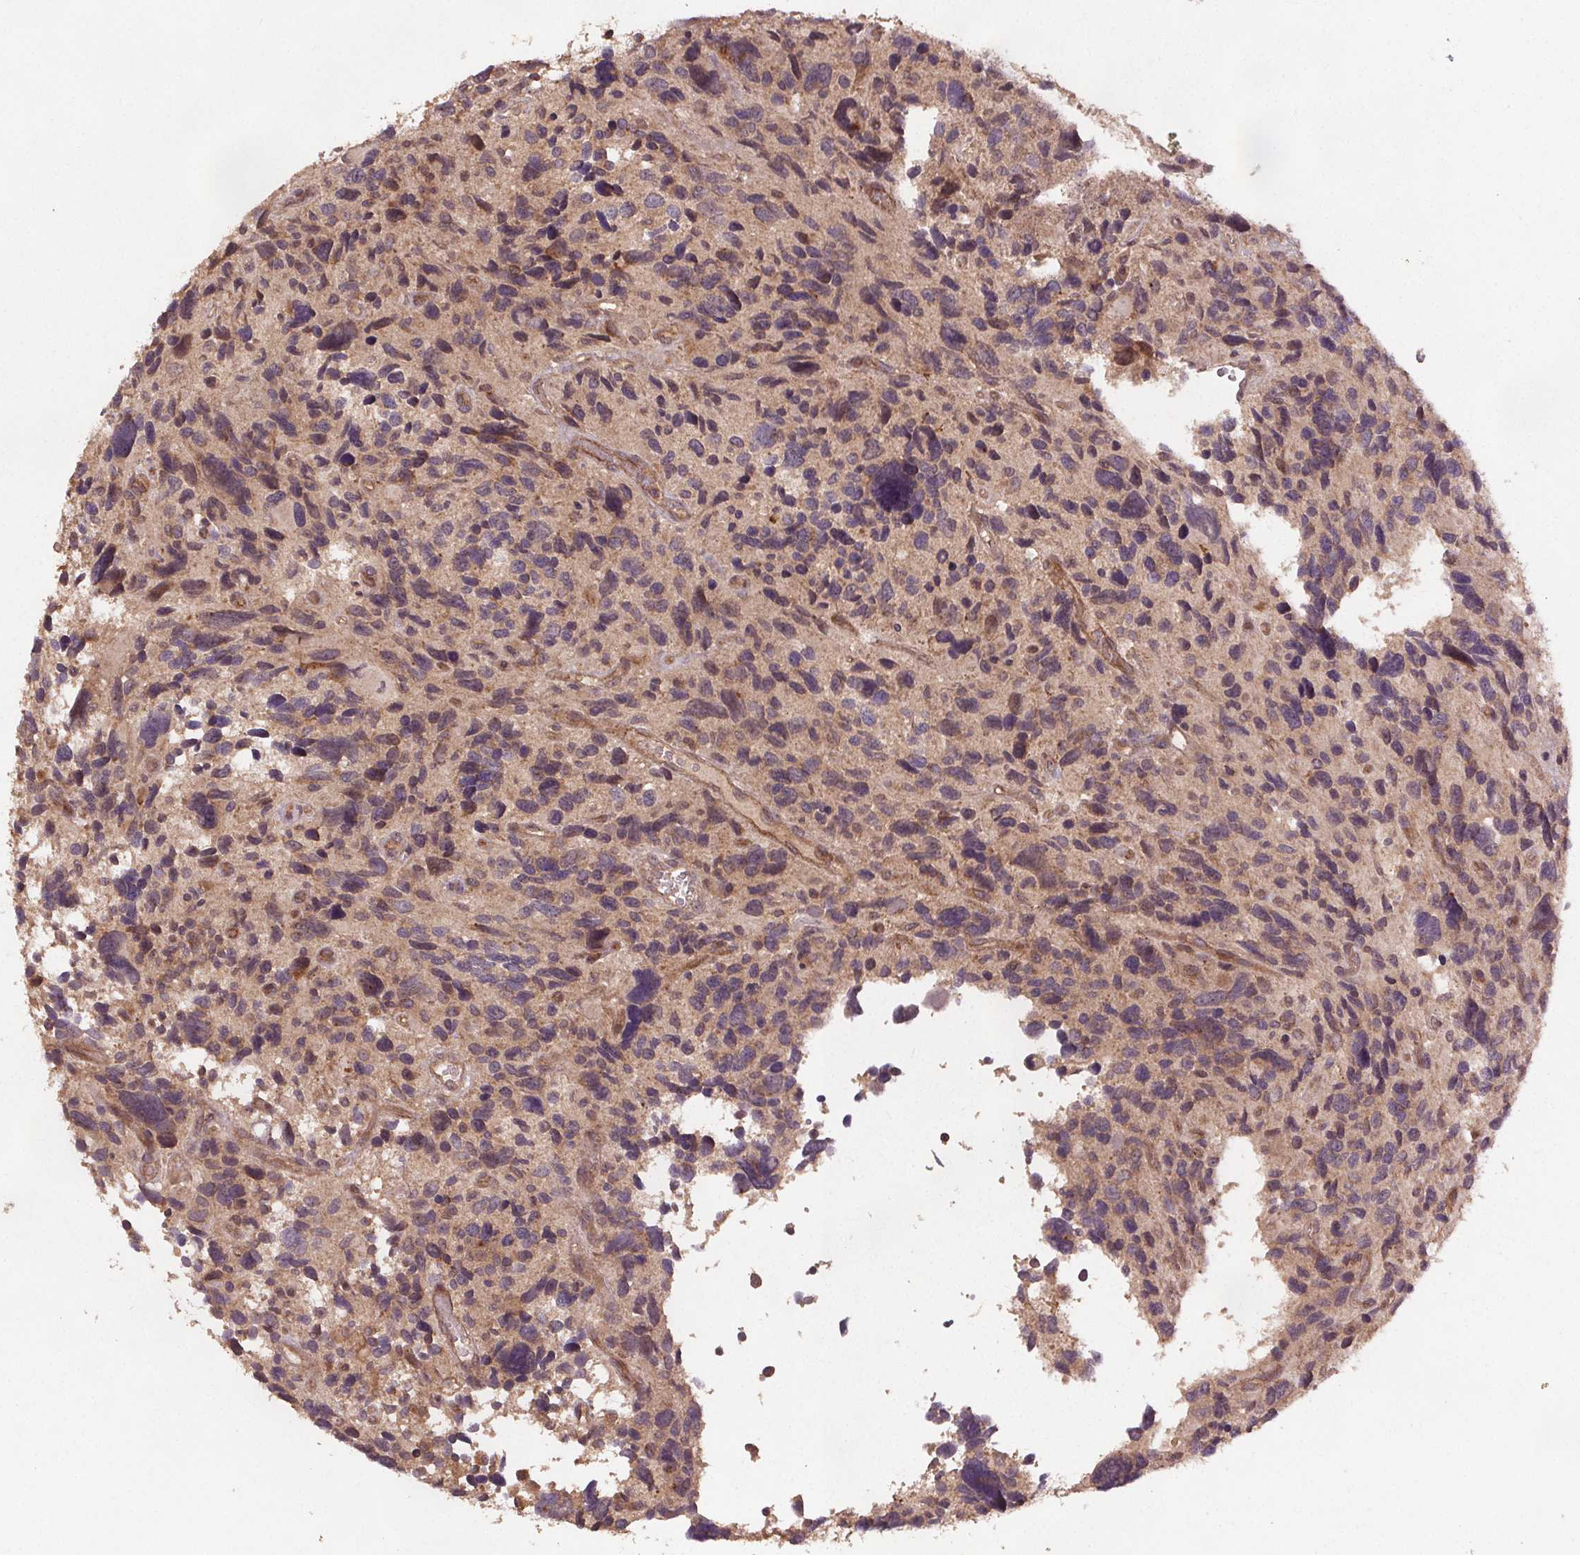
{"staining": {"intensity": "moderate", "quantity": "<25%", "location": "cytoplasmic/membranous"}, "tissue": "glioma", "cell_type": "Tumor cells", "image_type": "cancer", "snomed": [{"axis": "morphology", "description": "Glioma, malignant, High grade"}, {"axis": "topography", "description": "Brain"}], "caption": "Immunohistochemistry (DAB) staining of glioma reveals moderate cytoplasmic/membranous protein positivity in approximately <25% of tumor cells.", "gene": "SEC14L2", "patient": {"sex": "male", "age": 46}}